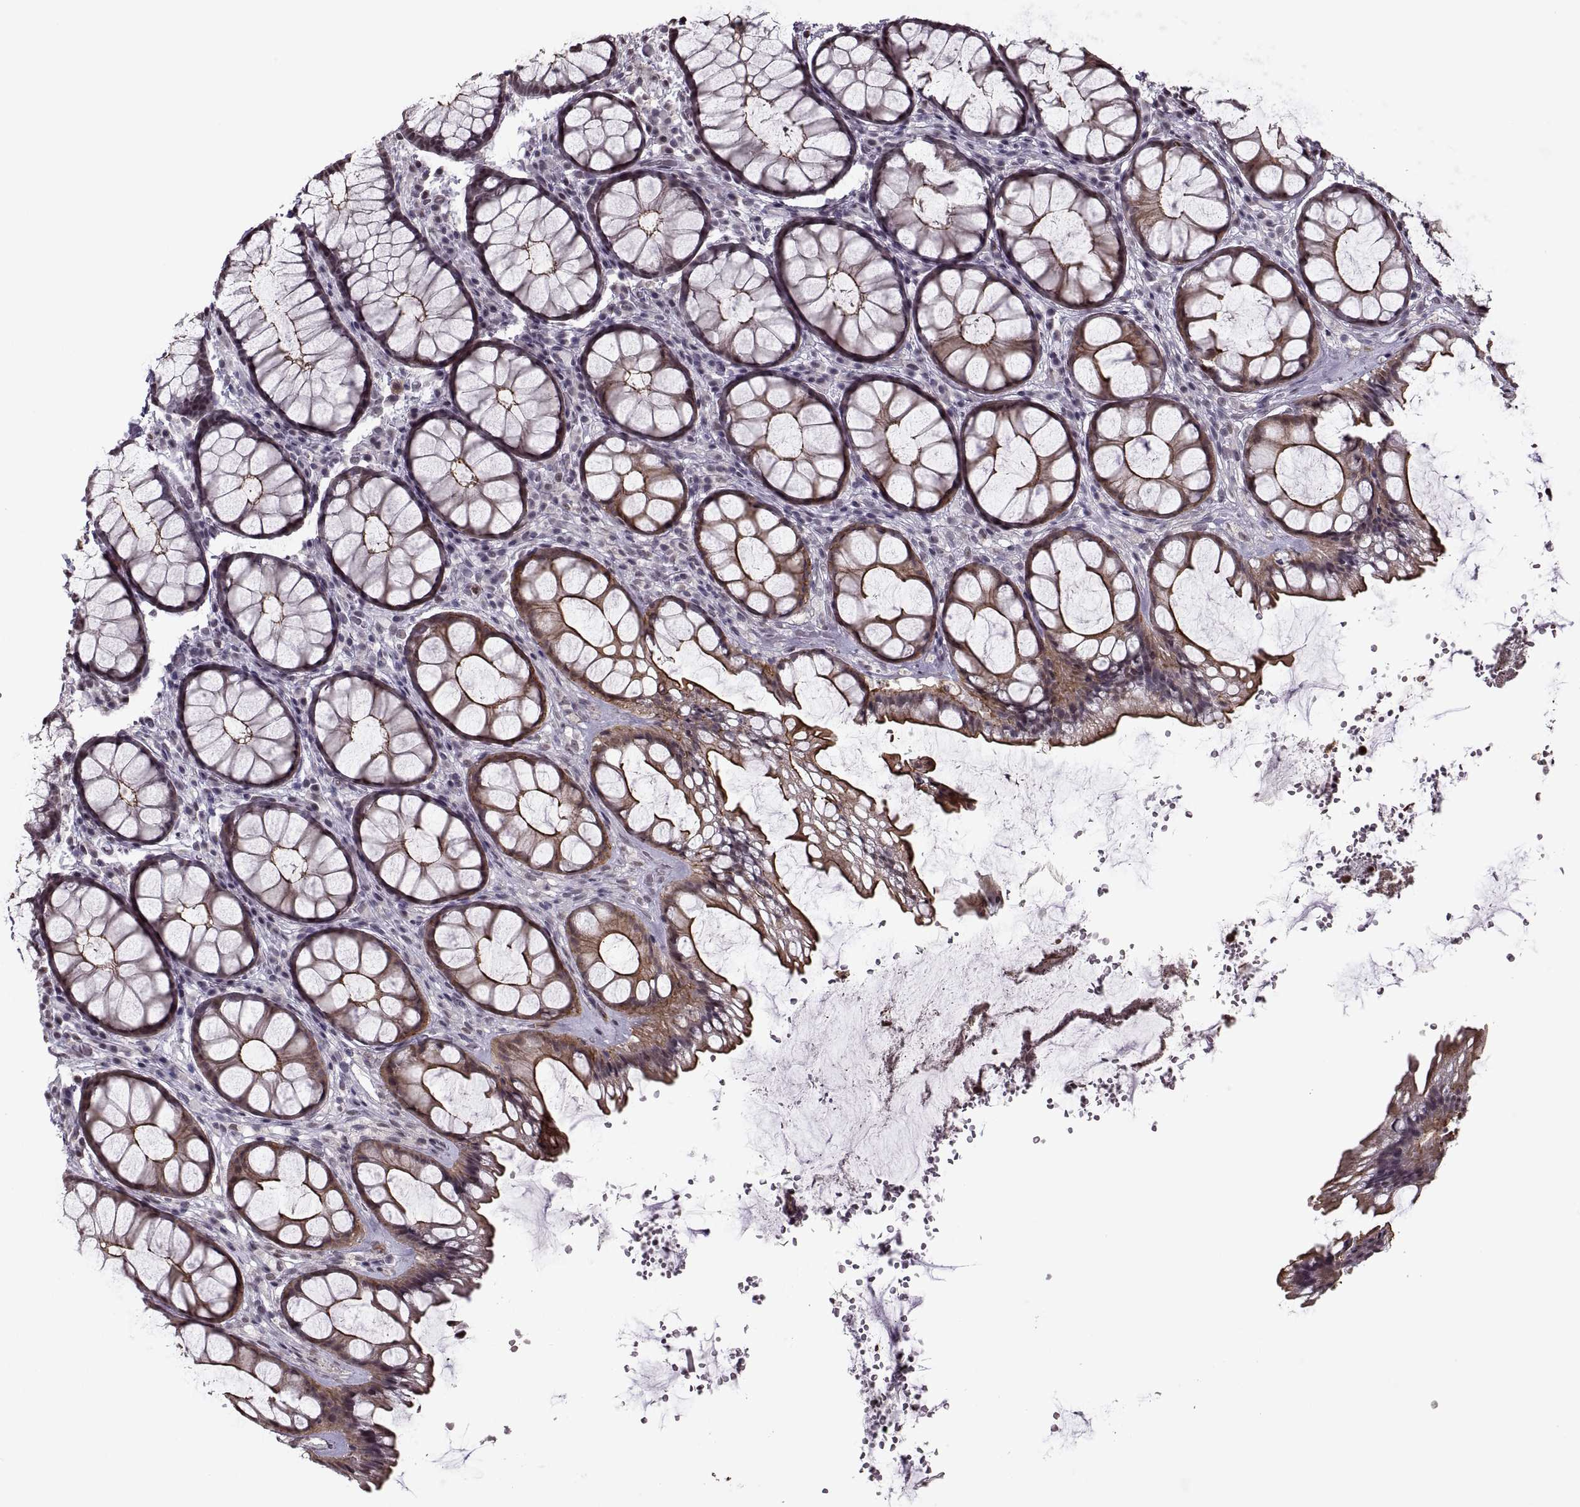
{"staining": {"intensity": "strong", "quantity": ">75%", "location": "cytoplasmic/membranous"}, "tissue": "rectum", "cell_type": "Glandular cells", "image_type": "normal", "snomed": [{"axis": "morphology", "description": "Normal tissue, NOS"}, {"axis": "topography", "description": "Rectum"}], "caption": "Rectum stained with DAB IHC shows high levels of strong cytoplasmic/membranous positivity in approximately >75% of glandular cells.", "gene": "PALS1", "patient": {"sex": "female", "age": 62}}